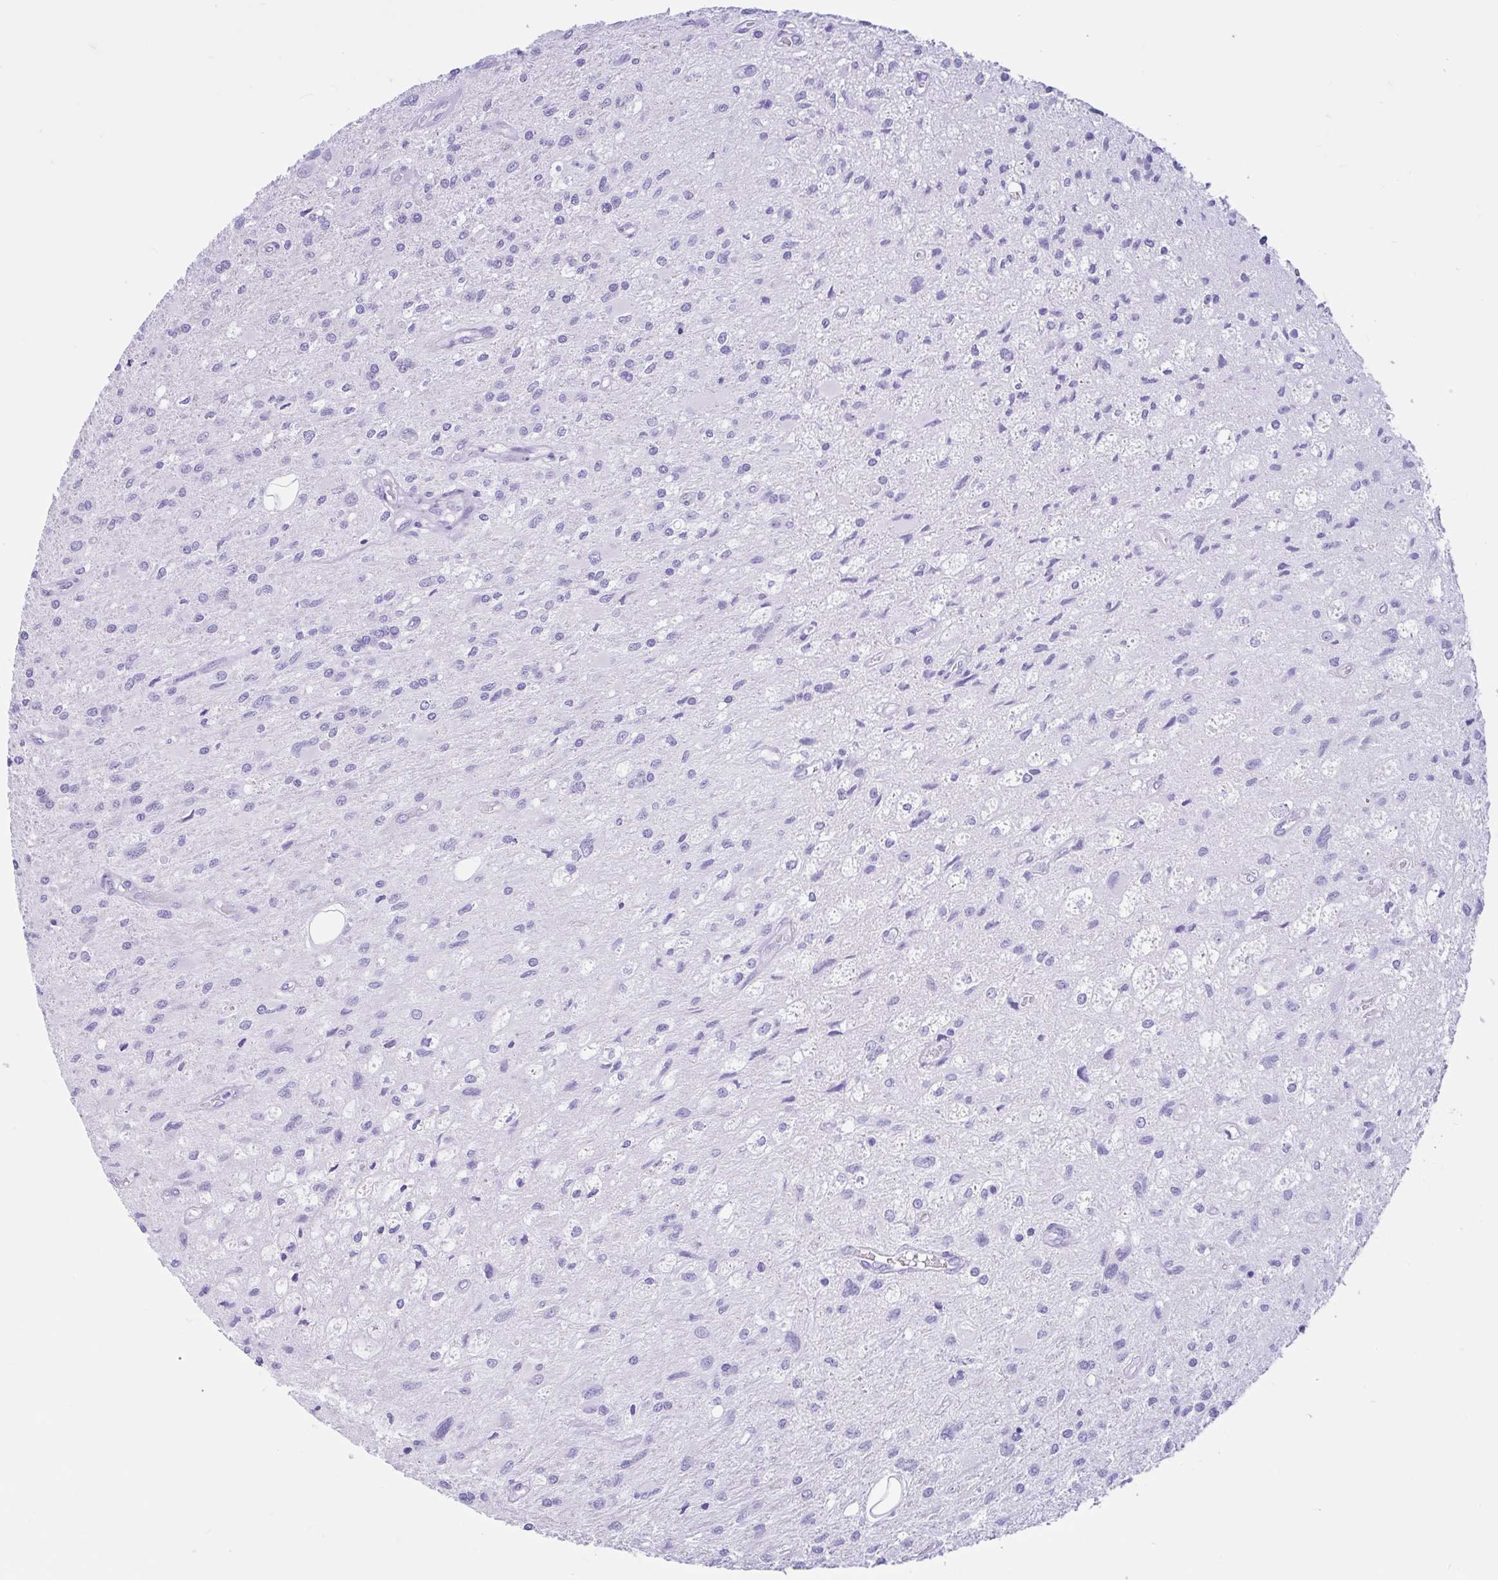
{"staining": {"intensity": "negative", "quantity": "none", "location": "none"}, "tissue": "glioma", "cell_type": "Tumor cells", "image_type": "cancer", "snomed": [{"axis": "morphology", "description": "Glioma, malignant, High grade"}, {"axis": "topography", "description": "Brain"}], "caption": "Tumor cells are negative for brown protein staining in malignant glioma (high-grade). The staining is performed using DAB (3,3'-diaminobenzidine) brown chromogen with nuclei counter-stained in using hematoxylin.", "gene": "IAPP", "patient": {"sex": "female", "age": 70}}